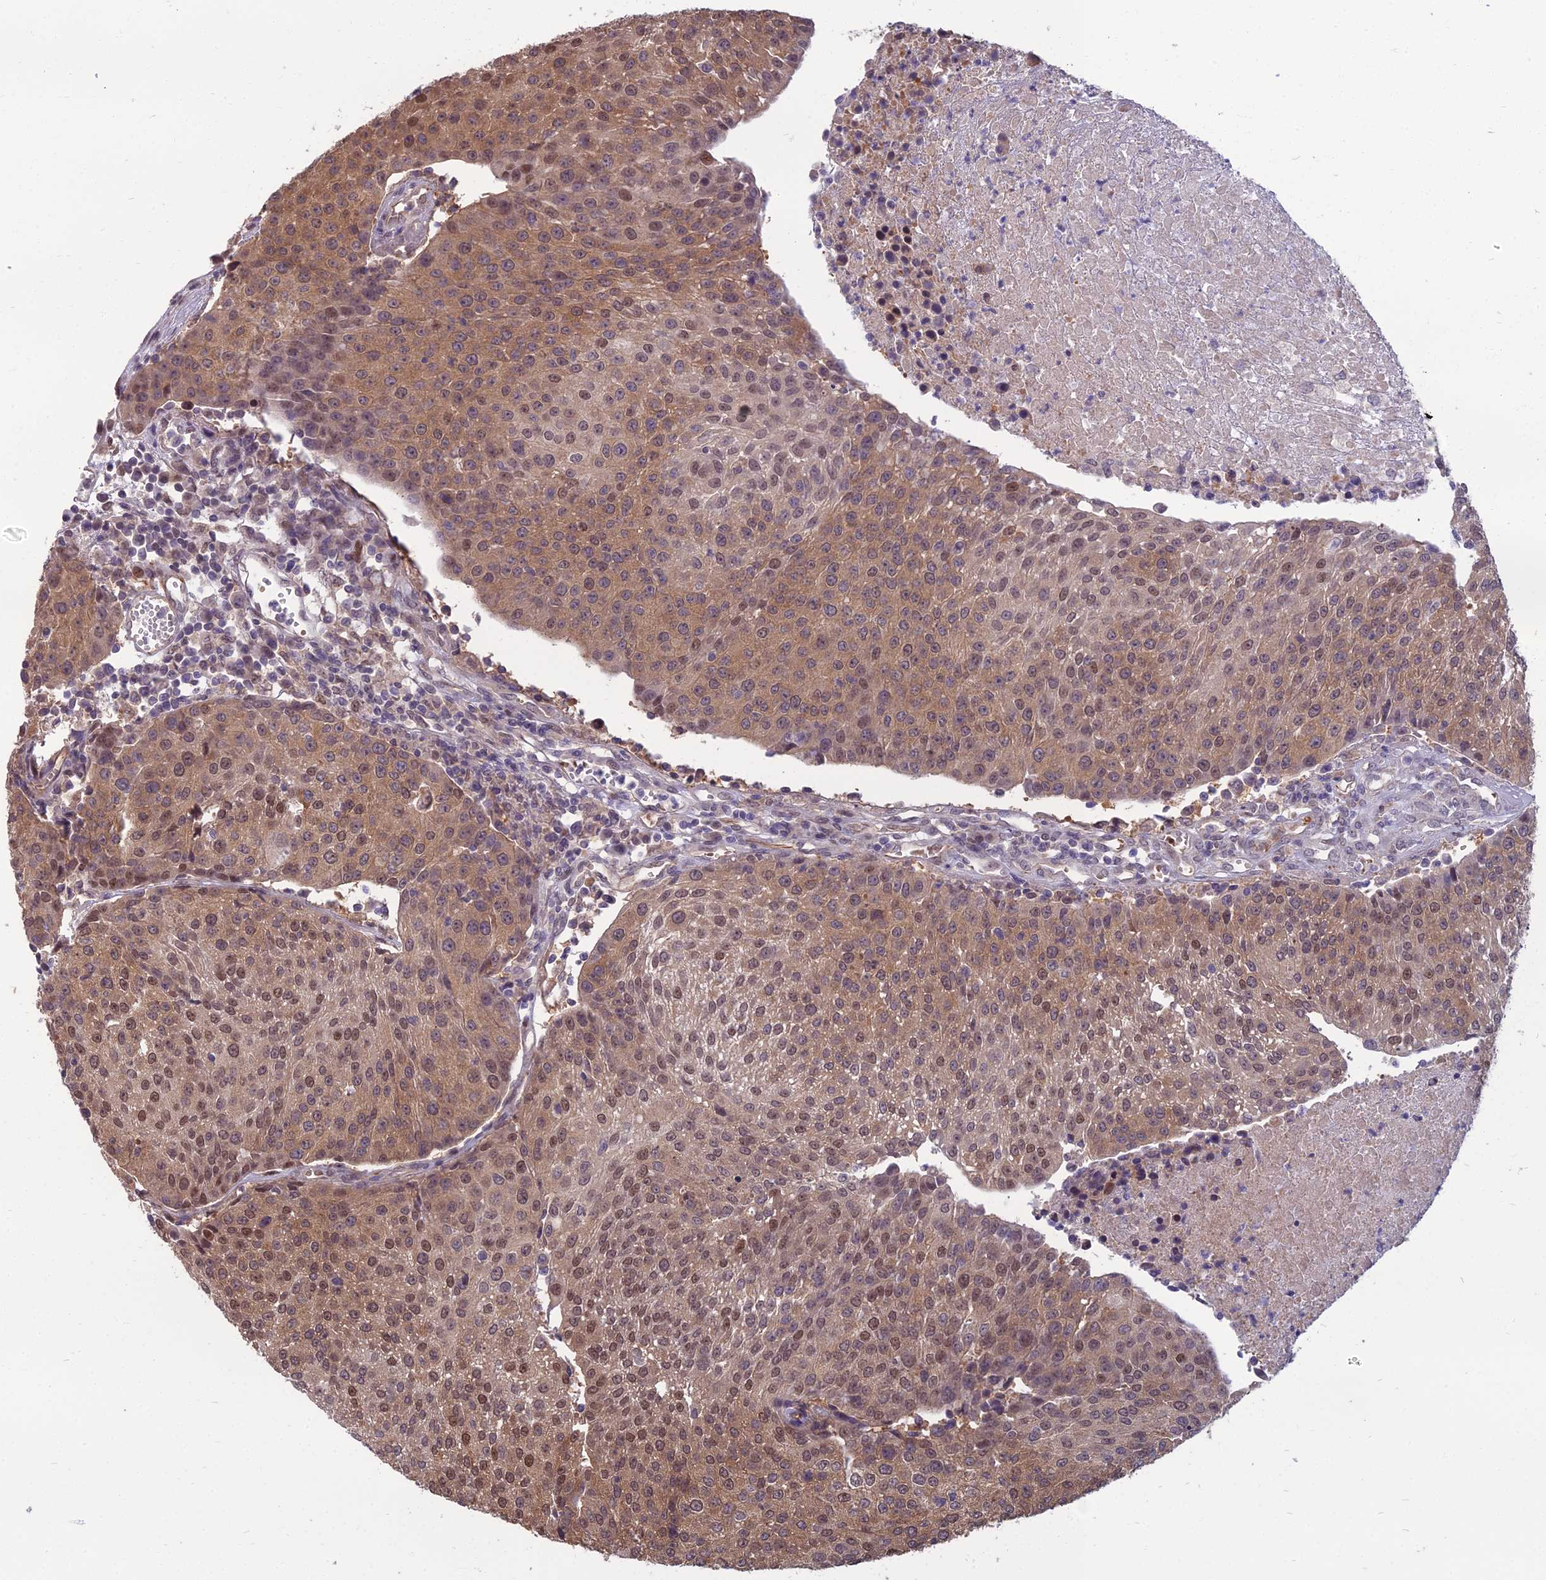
{"staining": {"intensity": "moderate", "quantity": ">75%", "location": "cytoplasmic/membranous,nuclear"}, "tissue": "urothelial cancer", "cell_type": "Tumor cells", "image_type": "cancer", "snomed": [{"axis": "morphology", "description": "Urothelial carcinoma, High grade"}, {"axis": "topography", "description": "Urinary bladder"}], "caption": "Protein expression by immunohistochemistry (IHC) shows moderate cytoplasmic/membranous and nuclear staining in about >75% of tumor cells in high-grade urothelial carcinoma.", "gene": "NR4A3", "patient": {"sex": "female", "age": 85}}